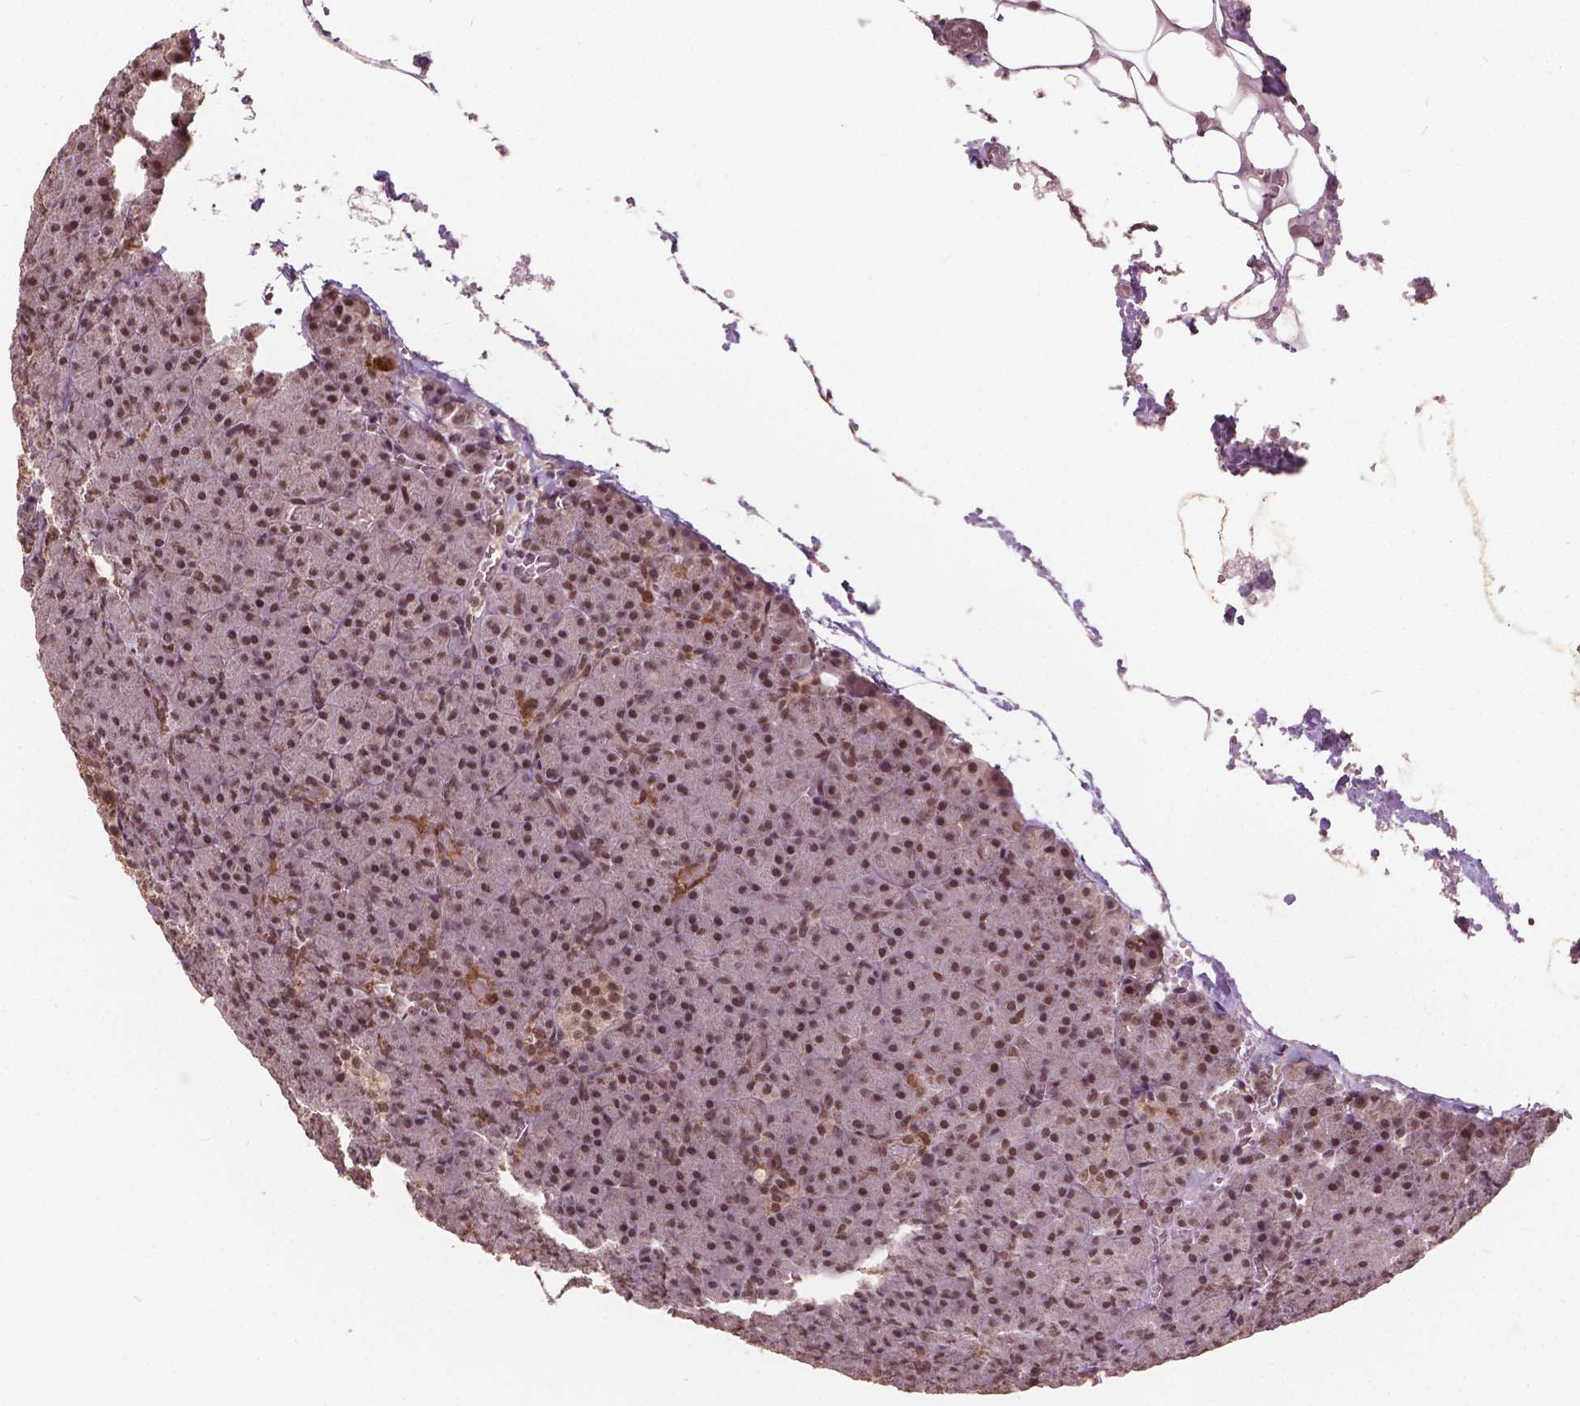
{"staining": {"intensity": "moderate", "quantity": ">75%", "location": "cytoplasmic/membranous,nuclear"}, "tissue": "pancreas", "cell_type": "Exocrine glandular cells", "image_type": "normal", "snomed": [{"axis": "morphology", "description": "Normal tissue, NOS"}, {"axis": "topography", "description": "Pancreas"}], "caption": "An IHC photomicrograph of normal tissue is shown. Protein staining in brown labels moderate cytoplasmic/membranous,nuclear positivity in pancreas within exocrine glandular cells. The staining was performed using DAB, with brown indicating positive protein expression. Nuclei are stained blue with hematoxylin.", "gene": "GPS2", "patient": {"sex": "female", "age": 74}}